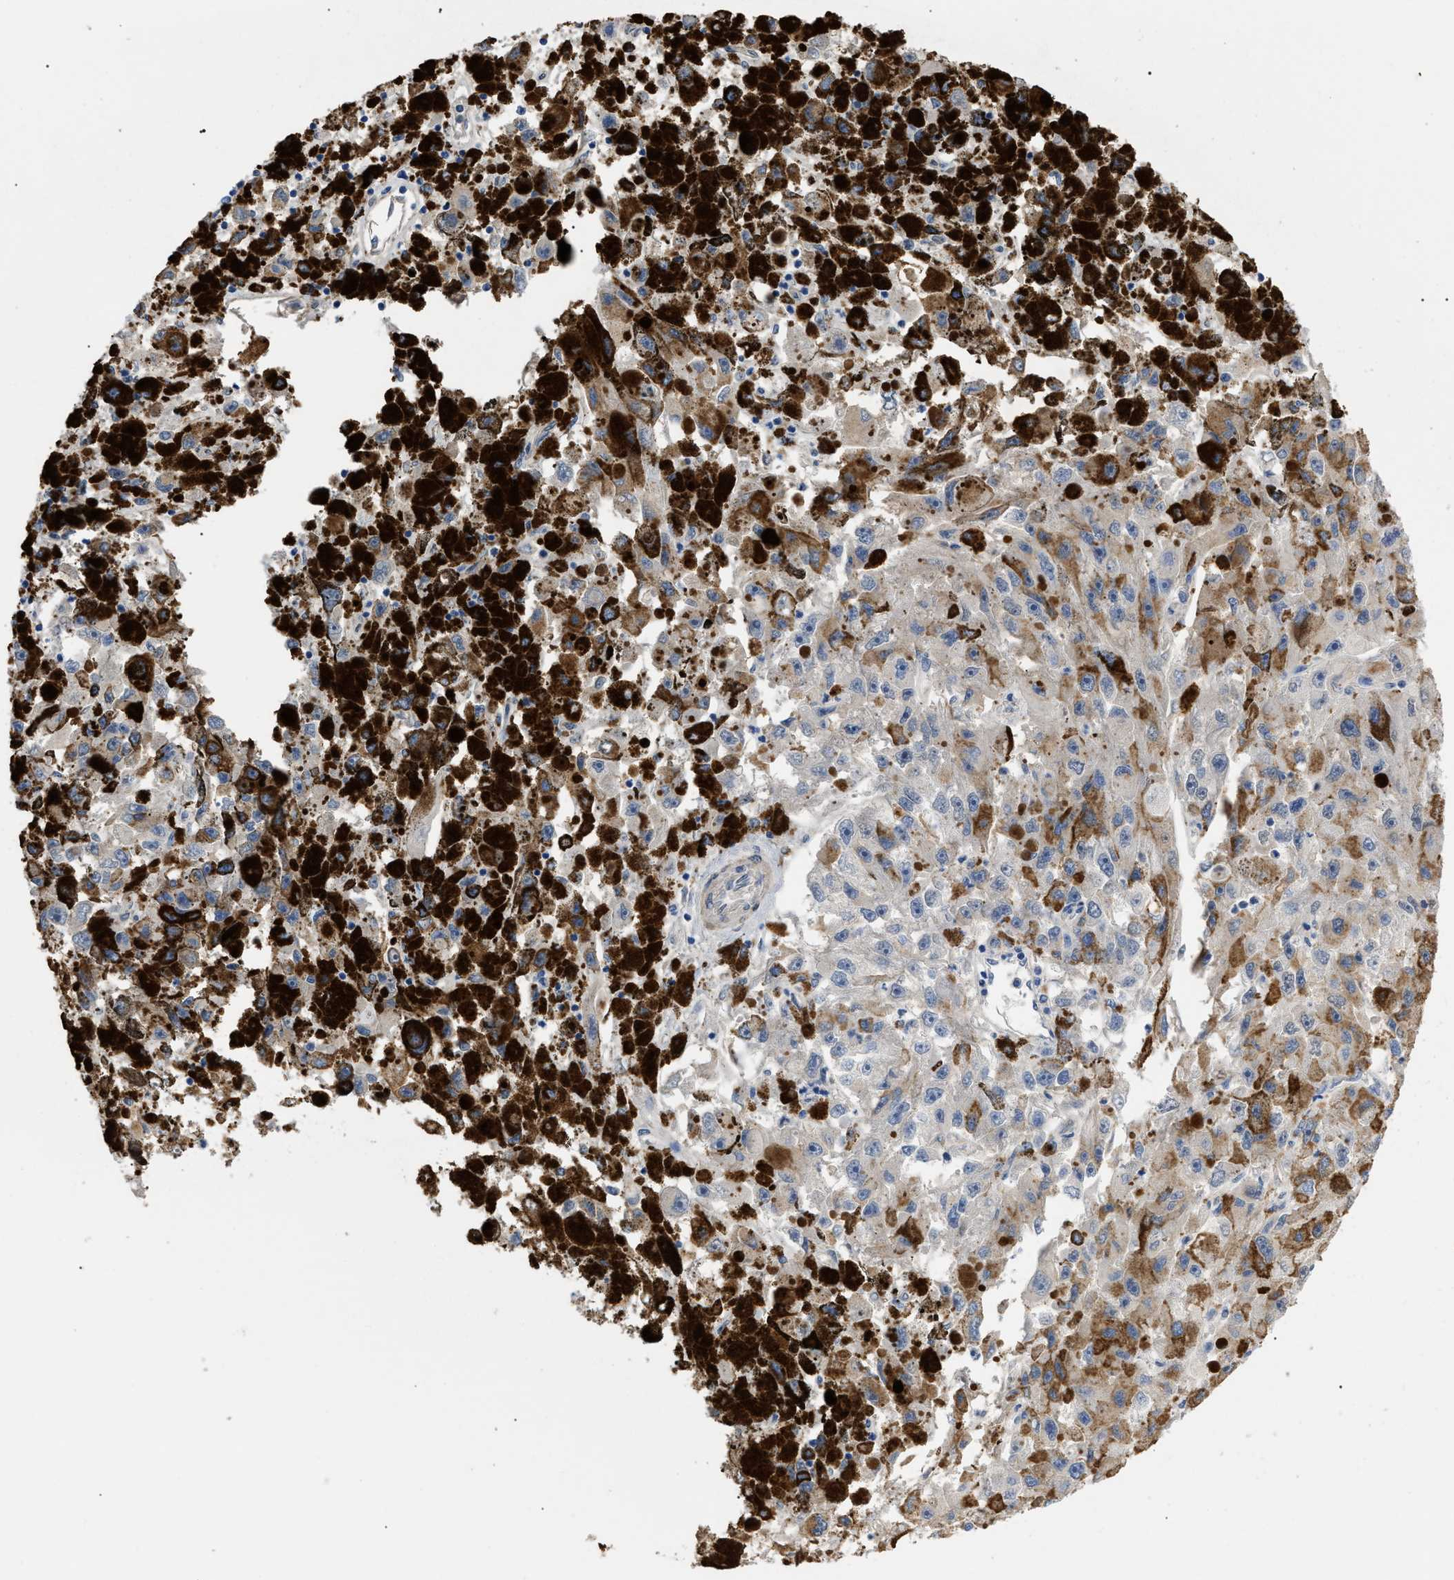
{"staining": {"intensity": "weak", "quantity": "<25%", "location": "cytoplasmic/membranous"}, "tissue": "melanoma", "cell_type": "Tumor cells", "image_type": "cancer", "snomed": [{"axis": "morphology", "description": "Malignant melanoma, NOS"}, {"axis": "topography", "description": "Skin"}], "caption": "Immunohistochemistry (IHC) of malignant melanoma displays no positivity in tumor cells. (Brightfield microscopy of DAB (3,3'-diaminobenzidine) IHC at high magnification).", "gene": "SFXN5", "patient": {"sex": "female", "age": 104}}